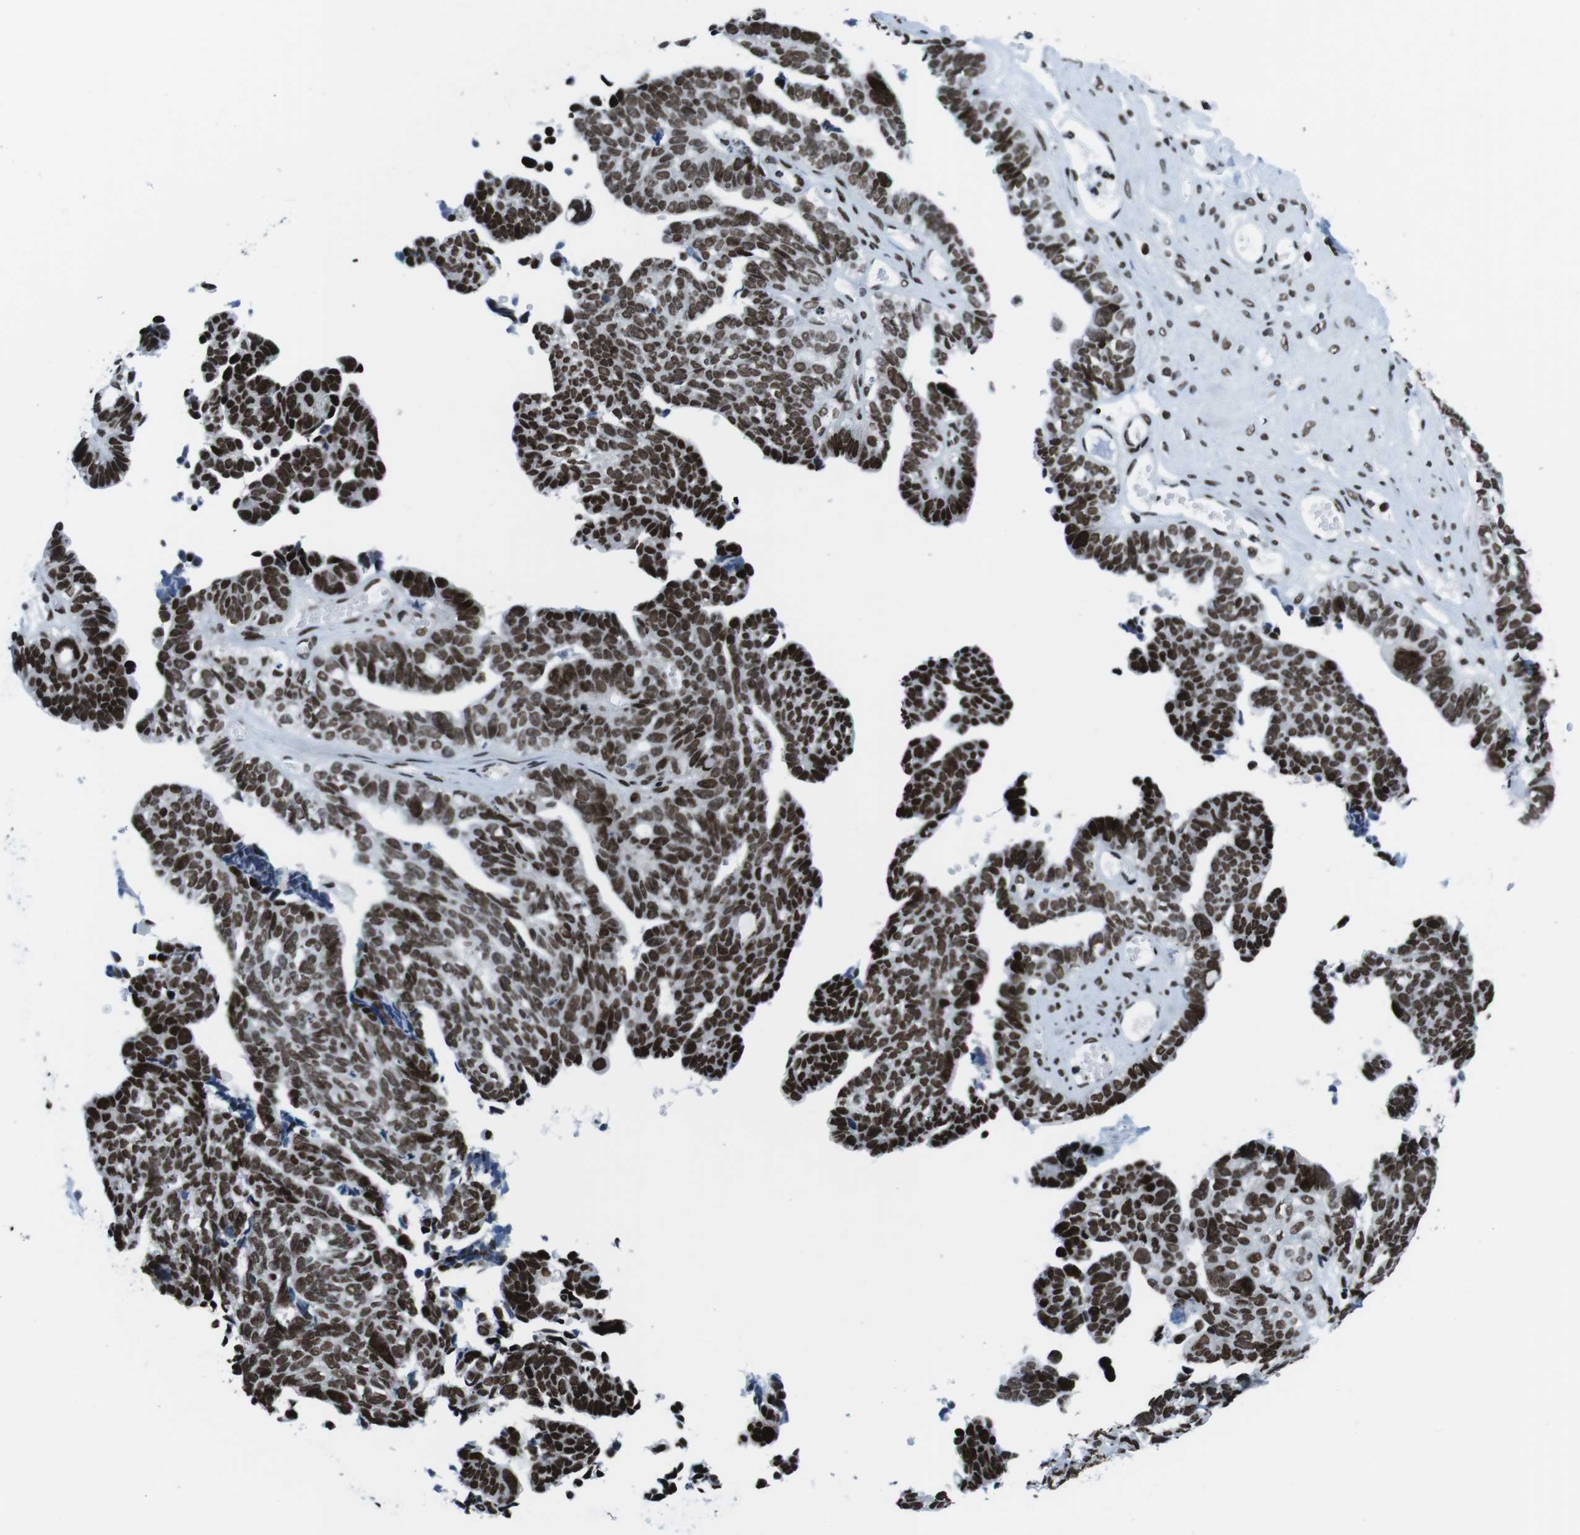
{"staining": {"intensity": "strong", "quantity": ">75%", "location": "nuclear"}, "tissue": "ovarian cancer", "cell_type": "Tumor cells", "image_type": "cancer", "snomed": [{"axis": "morphology", "description": "Cystadenocarcinoma, serous, NOS"}, {"axis": "topography", "description": "Ovary"}], "caption": "This image demonstrates immunohistochemistry staining of human ovarian cancer, with high strong nuclear staining in approximately >75% of tumor cells.", "gene": "CITED2", "patient": {"sex": "female", "age": 79}}